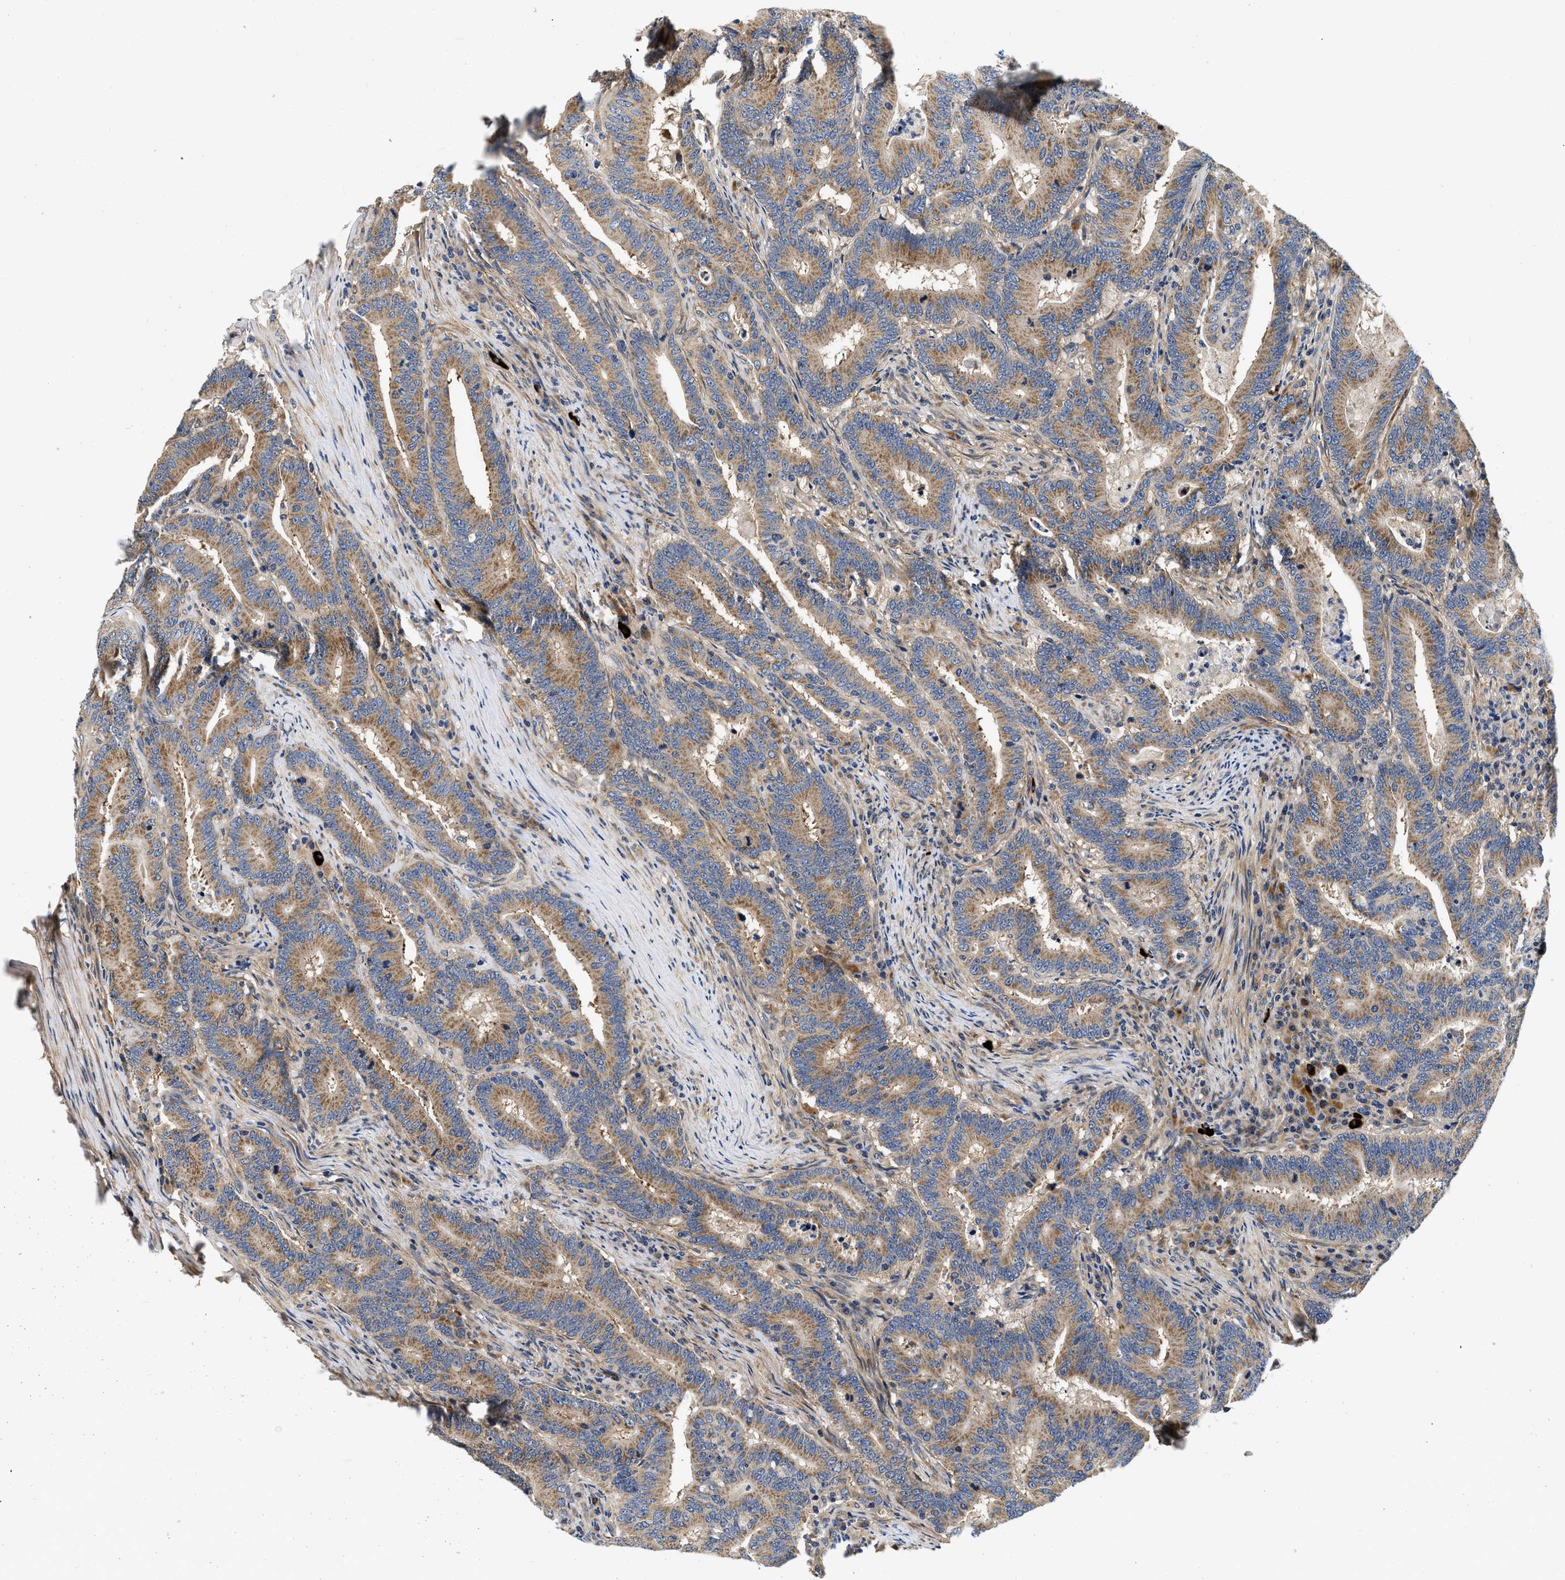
{"staining": {"intensity": "moderate", "quantity": ">75%", "location": "cytoplasmic/membranous"}, "tissue": "colorectal cancer", "cell_type": "Tumor cells", "image_type": "cancer", "snomed": [{"axis": "morphology", "description": "Adenocarcinoma, NOS"}, {"axis": "topography", "description": "Colon"}], "caption": "The immunohistochemical stain shows moderate cytoplasmic/membranous expression in tumor cells of adenocarcinoma (colorectal) tissue.", "gene": "NME6", "patient": {"sex": "female", "age": 66}}